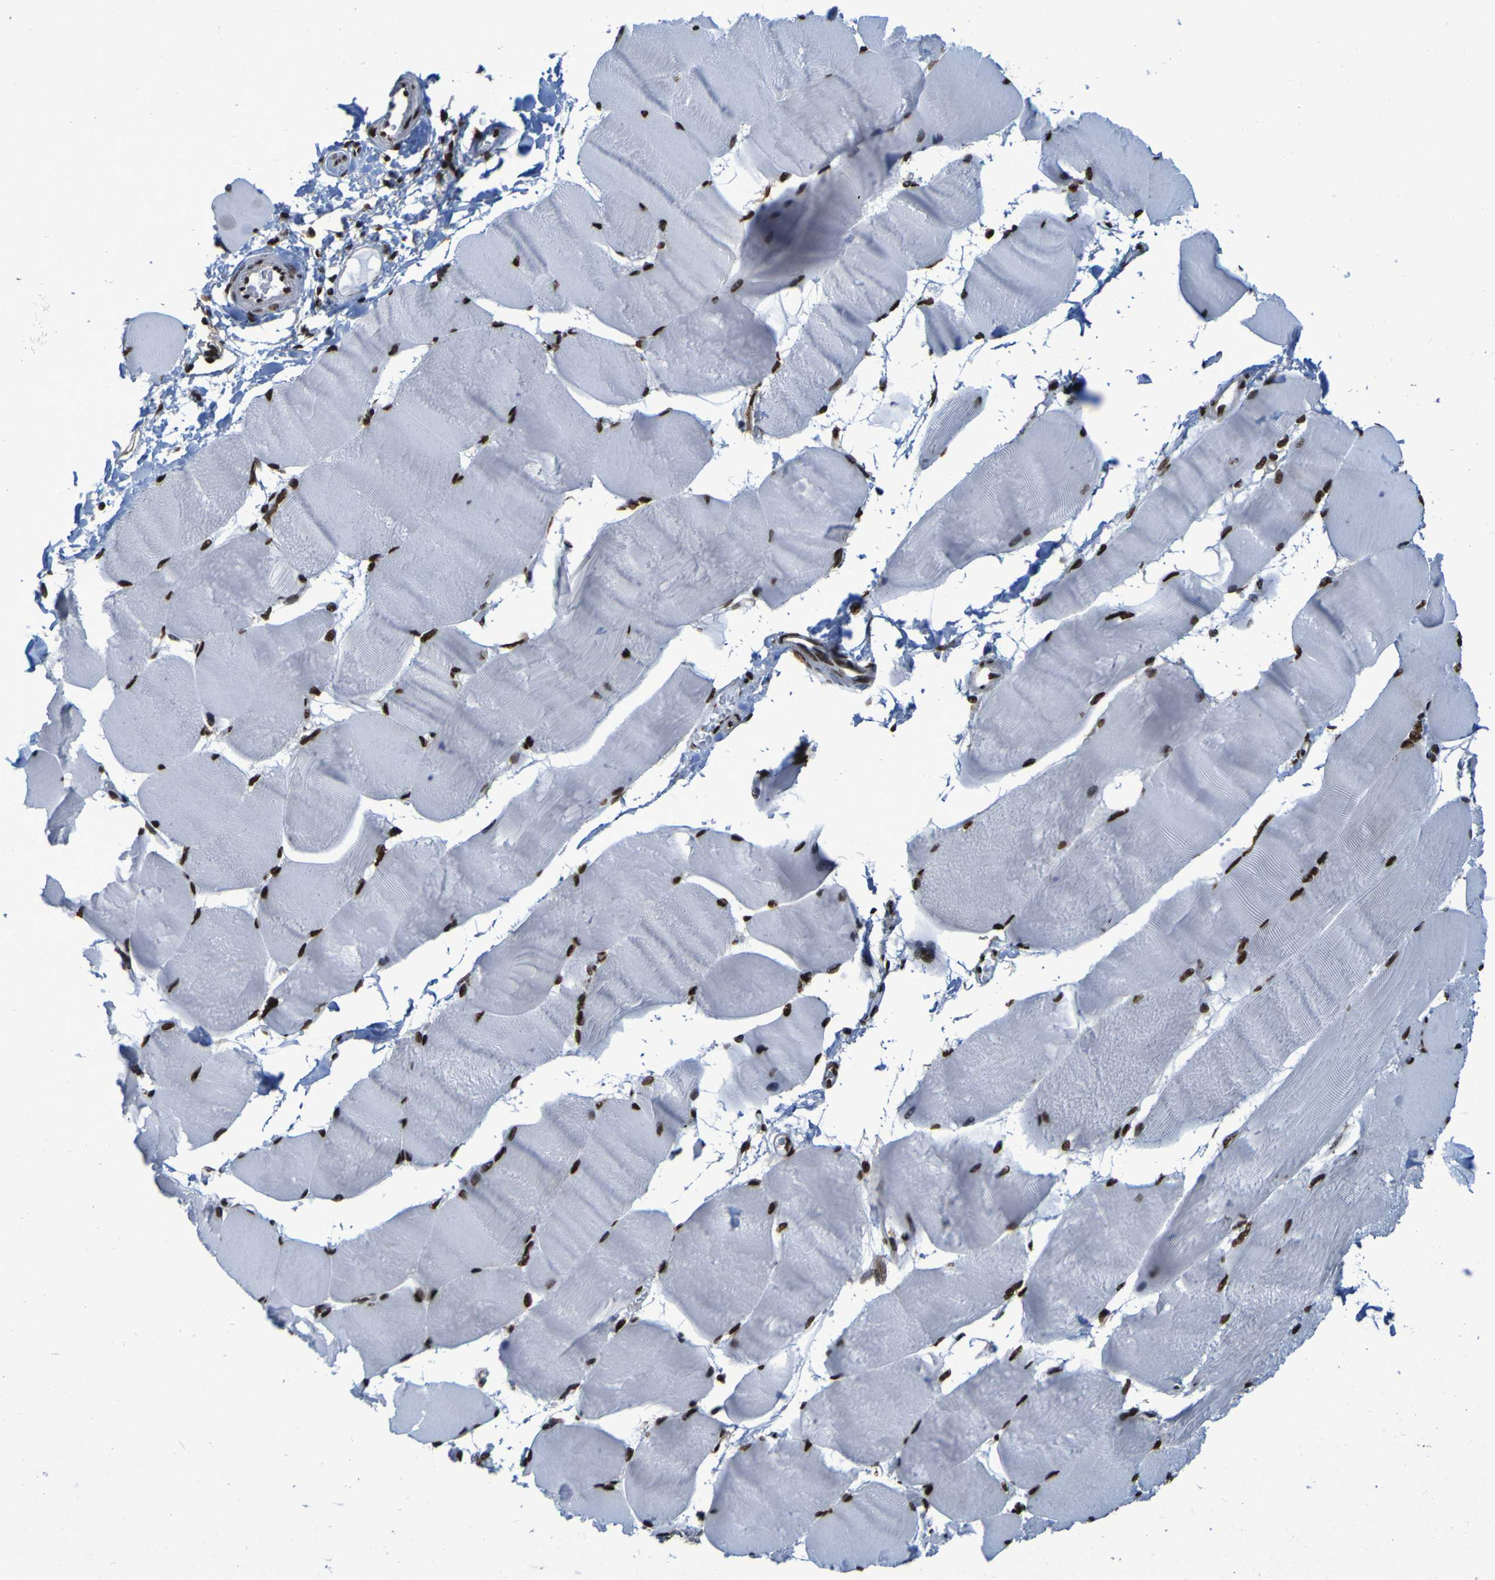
{"staining": {"intensity": "strong", "quantity": ">75%", "location": "nuclear"}, "tissue": "skeletal muscle", "cell_type": "Myocytes", "image_type": "normal", "snomed": [{"axis": "morphology", "description": "Normal tissue, NOS"}, {"axis": "morphology", "description": "Squamous cell carcinoma, NOS"}, {"axis": "topography", "description": "Skeletal muscle"}], "caption": "An IHC photomicrograph of unremarkable tissue is shown. Protein staining in brown shows strong nuclear positivity in skeletal muscle within myocytes.", "gene": "HNRNPR", "patient": {"sex": "male", "age": 51}}